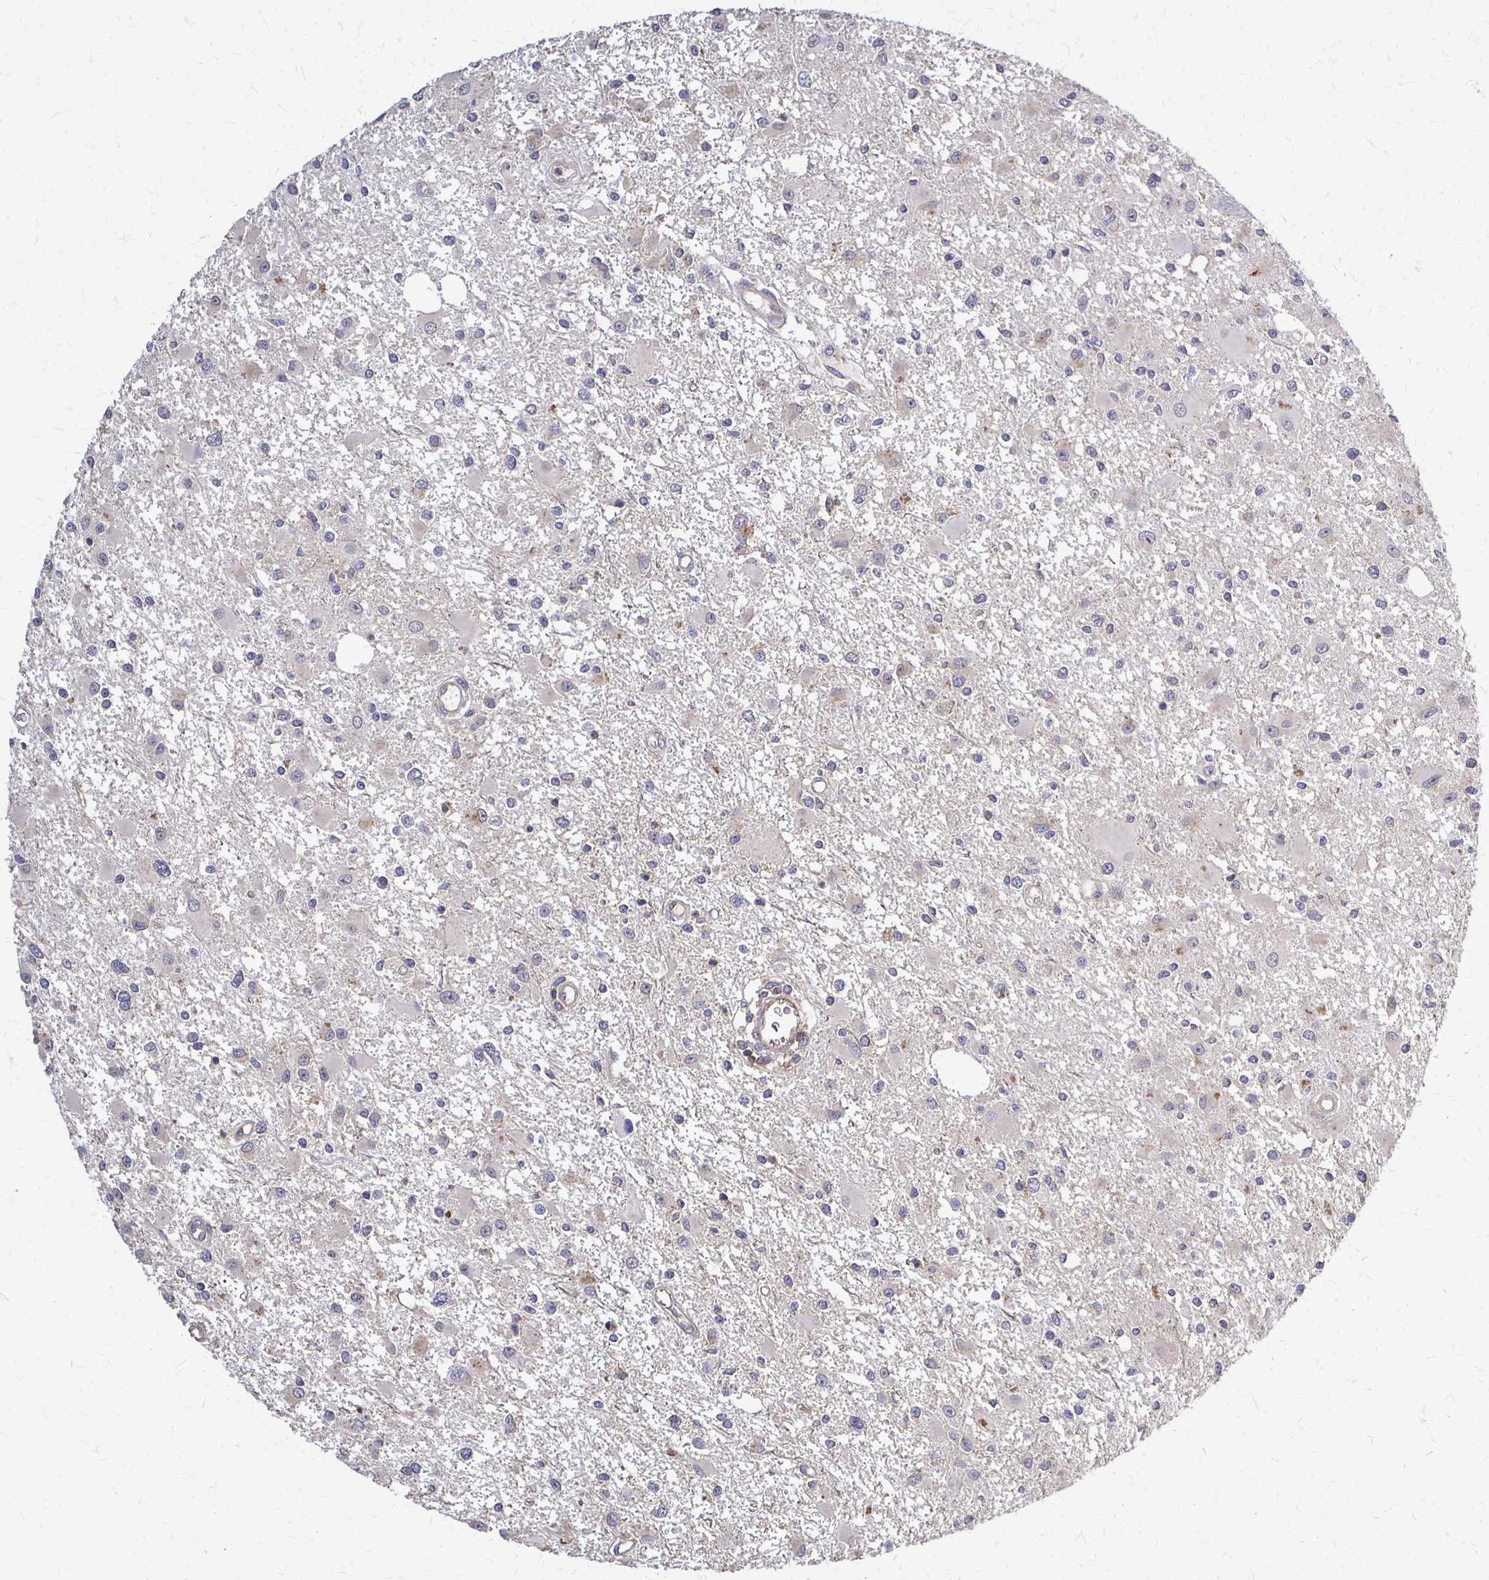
{"staining": {"intensity": "negative", "quantity": "none", "location": "none"}, "tissue": "glioma", "cell_type": "Tumor cells", "image_type": "cancer", "snomed": [{"axis": "morphology", "description": "Glioma, malignant, High grade"}, {"axis": "topography", "description": "Brain"}], "caption": "Tumor cells show no significant staining in high-grade glioma (malignant). The staining was performed using DAB to visualize the protein expression in brown, while the nuclei were stained in blue with hematoxylin (Magnification: 20x).", "gene": "SLC9A9", "patient": {"sex": "male", "age": 54}}